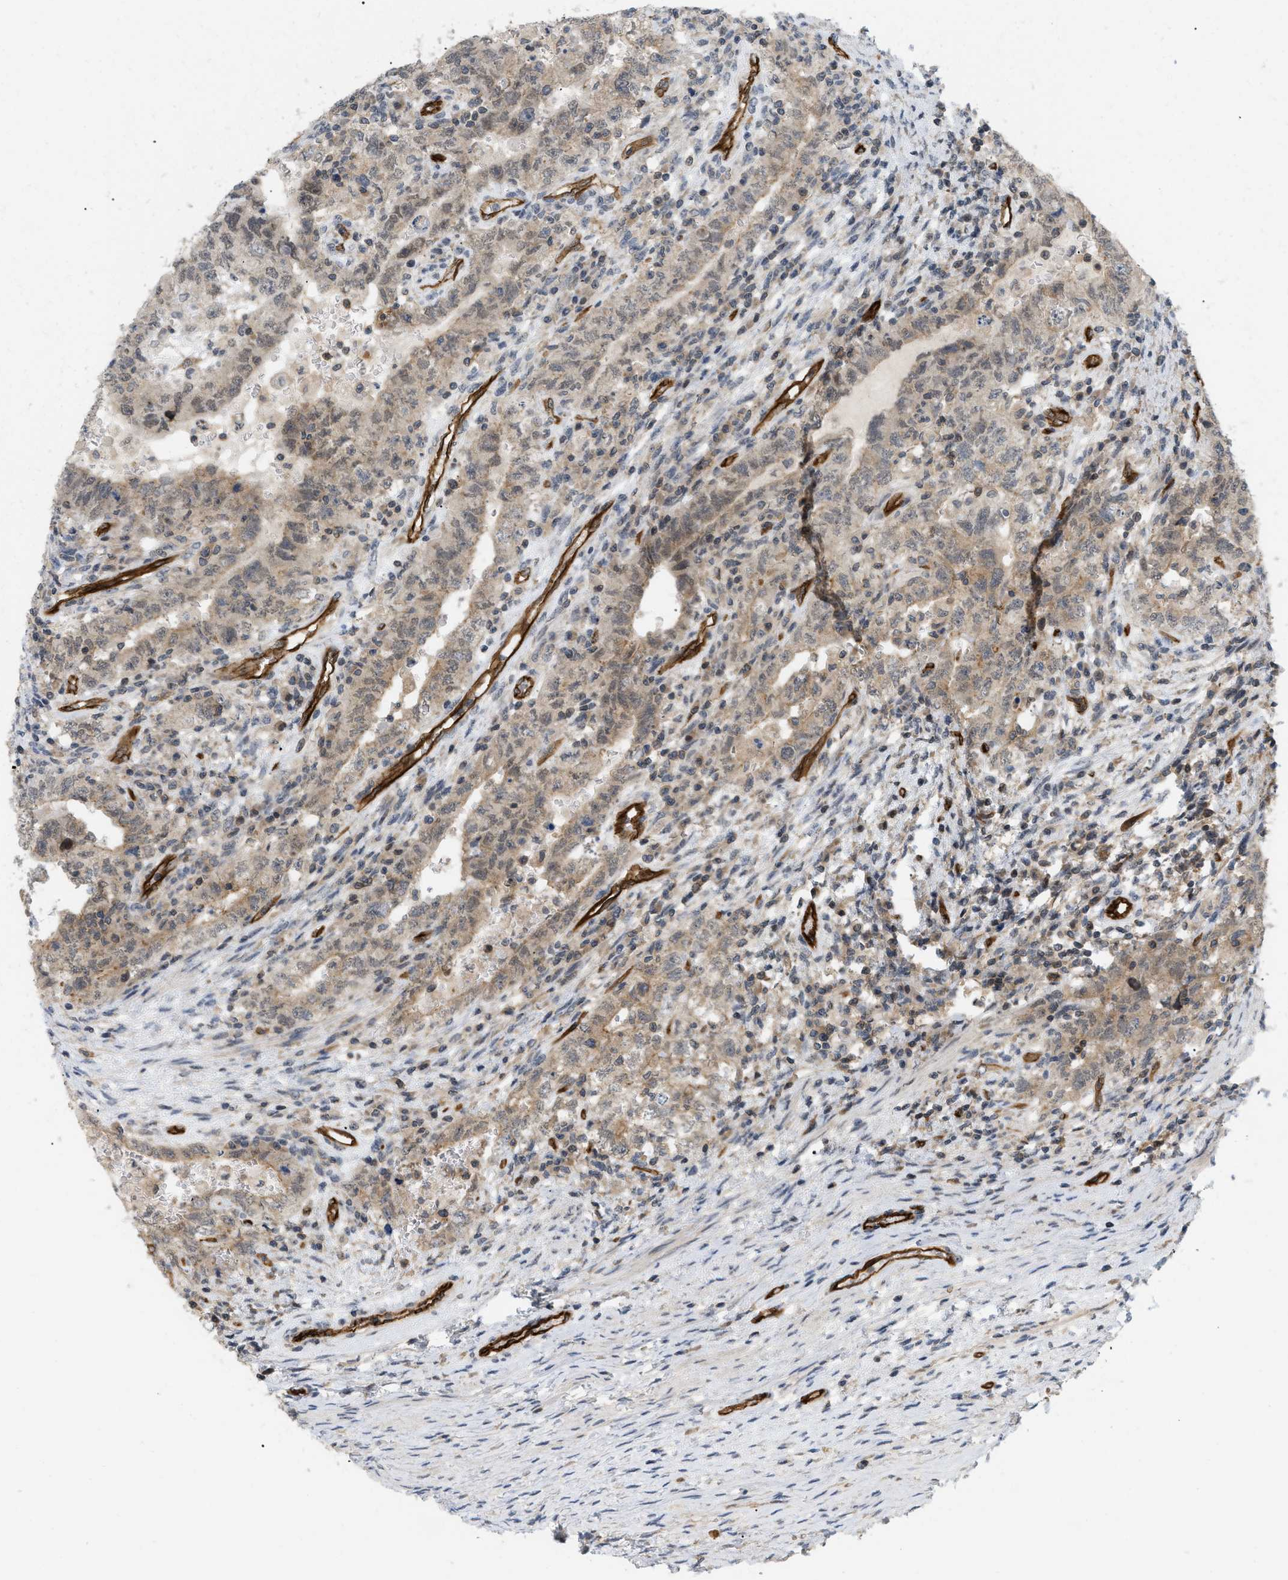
{"staining": {"intensity": "moderate", "quantity": "25%-75%", "location": "cytoplasmic/membranous"}, "tissue": "testis cancer", "cell_type": "Tumor cells", "image_type": "cancer", "snomed": [{"axis": "morphology", "description": "Carcinoma, Embryonal, NOS"}, {"axis": "topography", "description": "Testis"}], "caption": "Embryonal carcinoma (testis) stained with DAB (3,3'-diaminobenzidine) IHC reveals medium levels of moderate cytoplasmic/membranous staining in approximately 25%-75% of tumor cells.", "gene": "PALMD", "patient": {"sex": "male", "age": 26}}